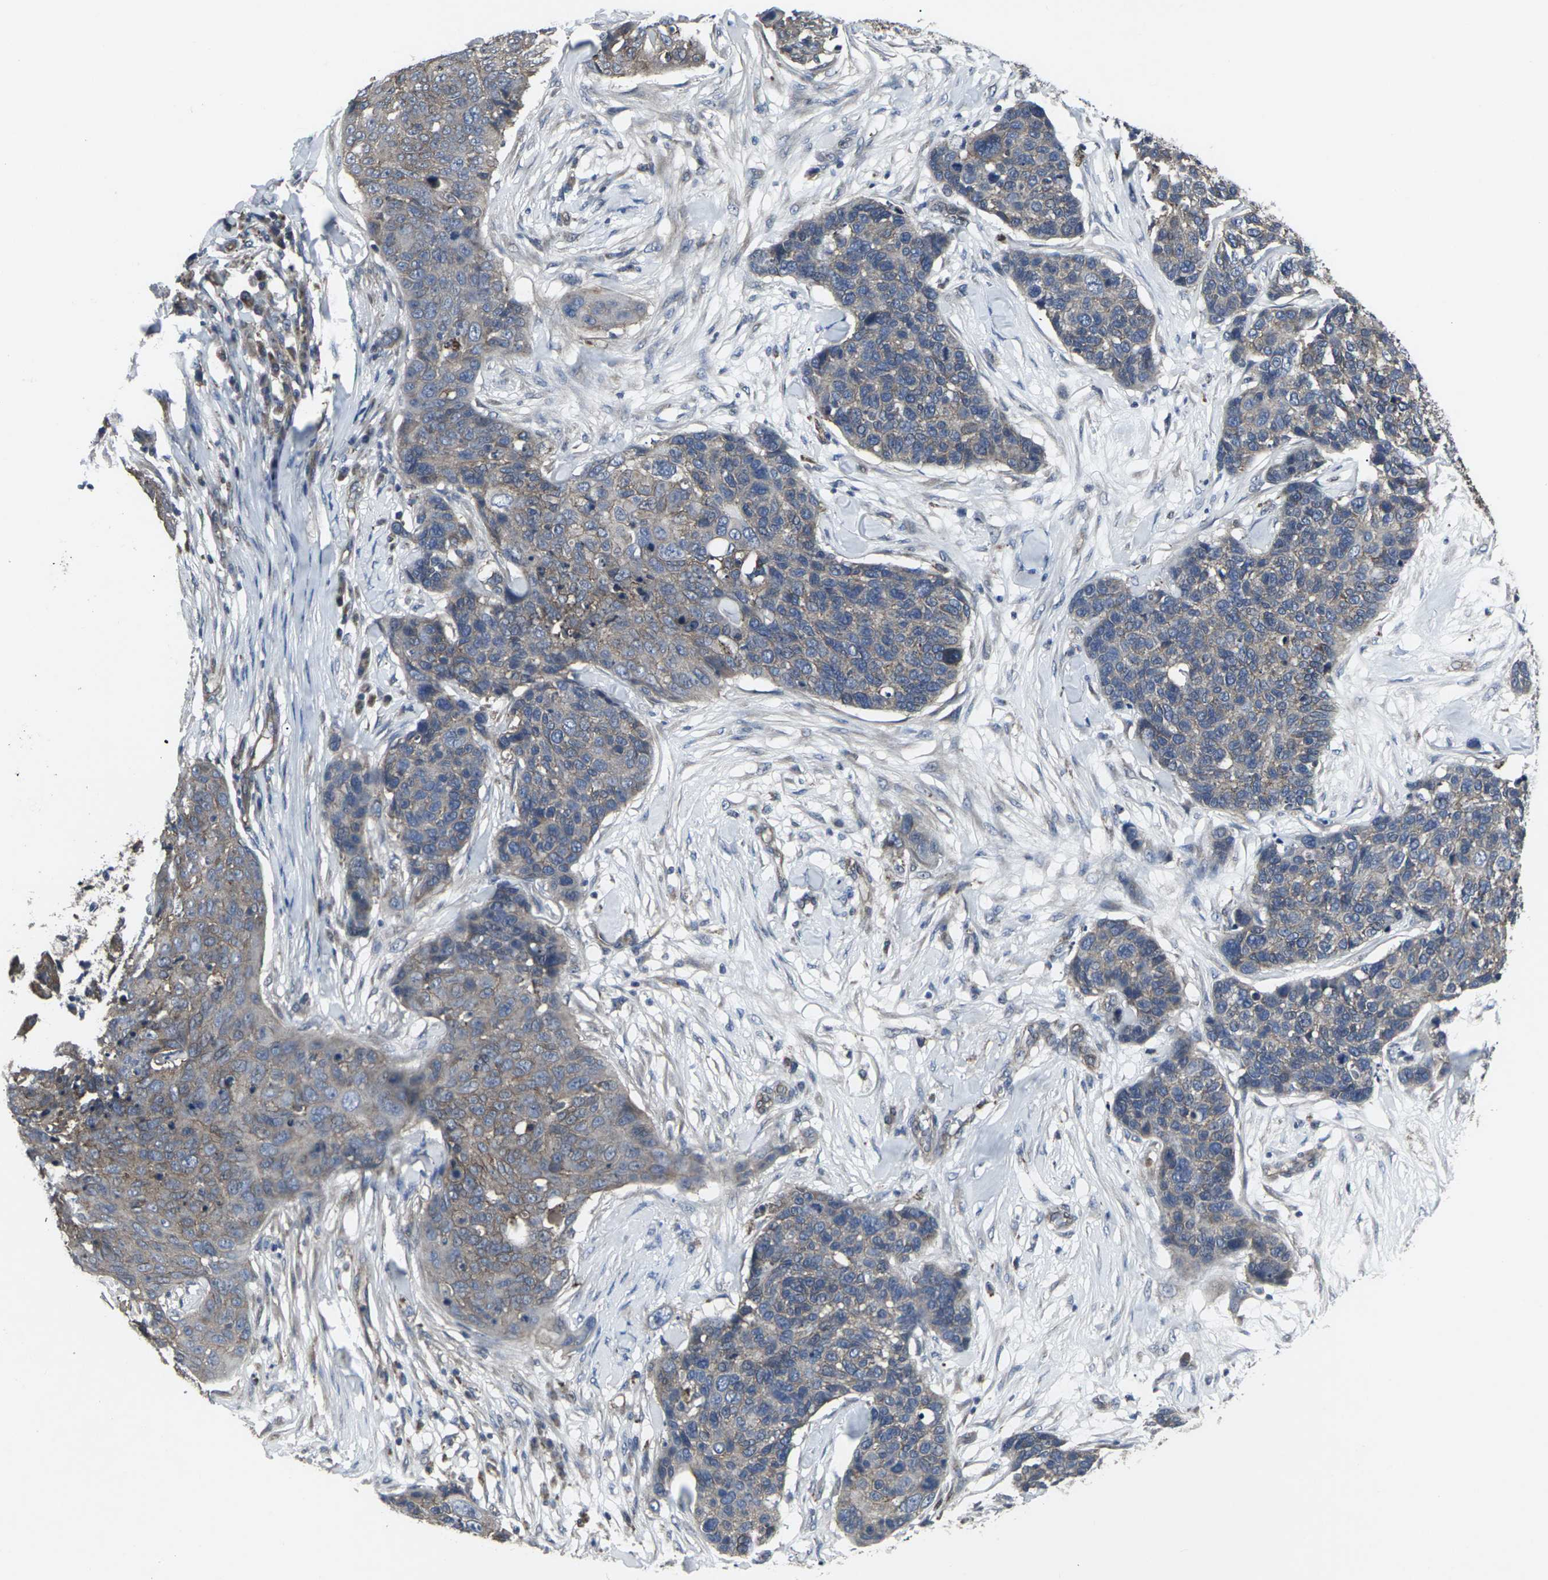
{"staining": {"intensity": "moderate", "quantity": ">75%", "location": "cytoplasmic/membranous"}, "tissue": "skin cancer", "cell_type": "Tumor cells", "image_type": "cancer", "snomed": [{"axis": "morphology", "description": "Squamous cell carcinoma in situ, NOS"}, {"axis": "morphology", "description": "Squamous cell carcinoma, NOS"}, {"axis": "topography", "description": "Skin"}], "caption": "Human skin squamous cell carcinoma in situ stained with a protein marker displays moderate staining in tumor cells.", "gene": "MAPKAPK2", "patient": {"sex": "male", "age": 93}}